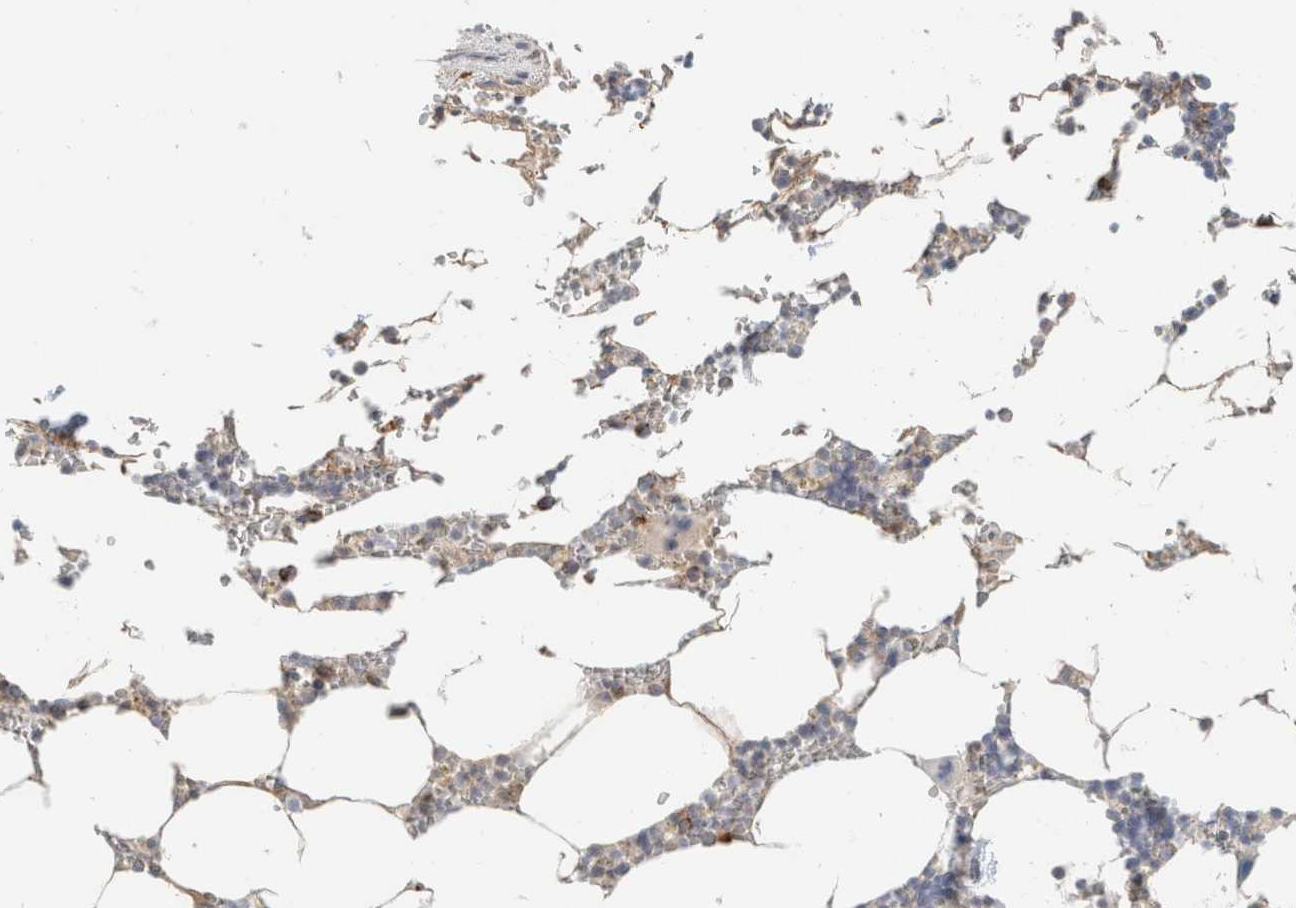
{"staining": {"intensity": "moderate", "quantity": "<25%", "location": "cytoplasmic/membranous"}, "tissue": "bone marrow", "cell_type": "Hematopoietic cells", "image_type": "normal", "snomed": [{"axis": "morphology", "description": "Normal tissue, NOS"}, {"axis": "topography", "description": "Bone marrow"}], "caption": "Bone marrow stained with immunohistochemistry (IHC) demonstrates moderate cytoplasmic/membranous staining in approximately <25% of hematopoietic cells.", "gene": "MRM3", "patient": {"sex": "male", "age": 70}}